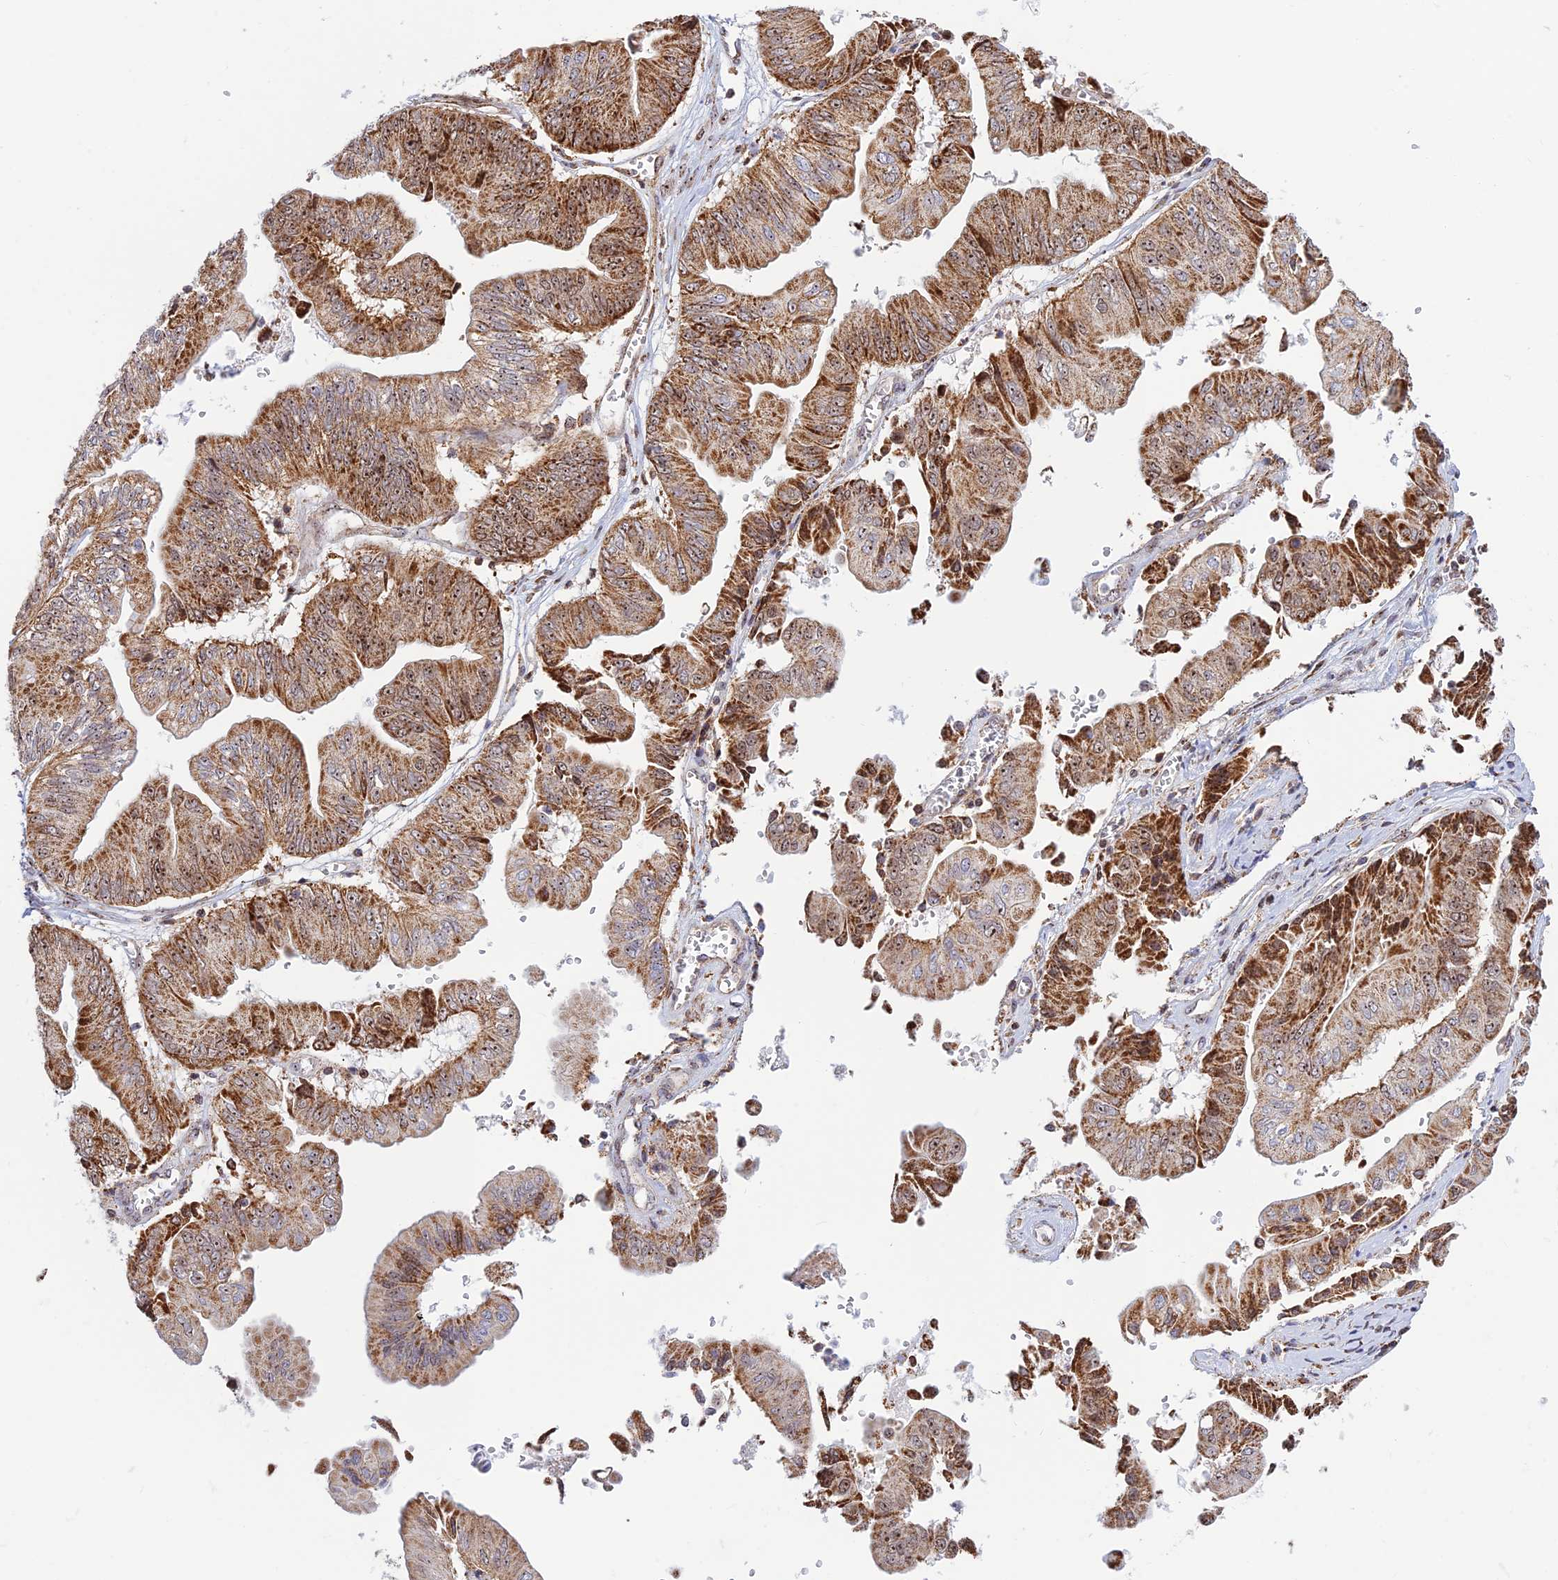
{"staining": {"intensity": "moderate", "quantity": ">75%", "location": "cytoplasmic/membranous,nuclear"}, "tissue": "ovarian cancer", "cell_type": "Tumor cells", "image_type": "cancer", "snomed": [{"axis": "morphology", "description": "Cystadenocarcinoma, mucinous, NOS"}, {"axis": "topography", "description": "Ovary"}], "caption": "Brown immunohistochemical staining in human ovarian mucinous cystadenocarcinoma shows moderate cytoplasmic/membranous and nuclear positivity in approximately >75% of tumor cells.", "gene": "POLR1G", "patient": {"sex": "female", "age": 61}}